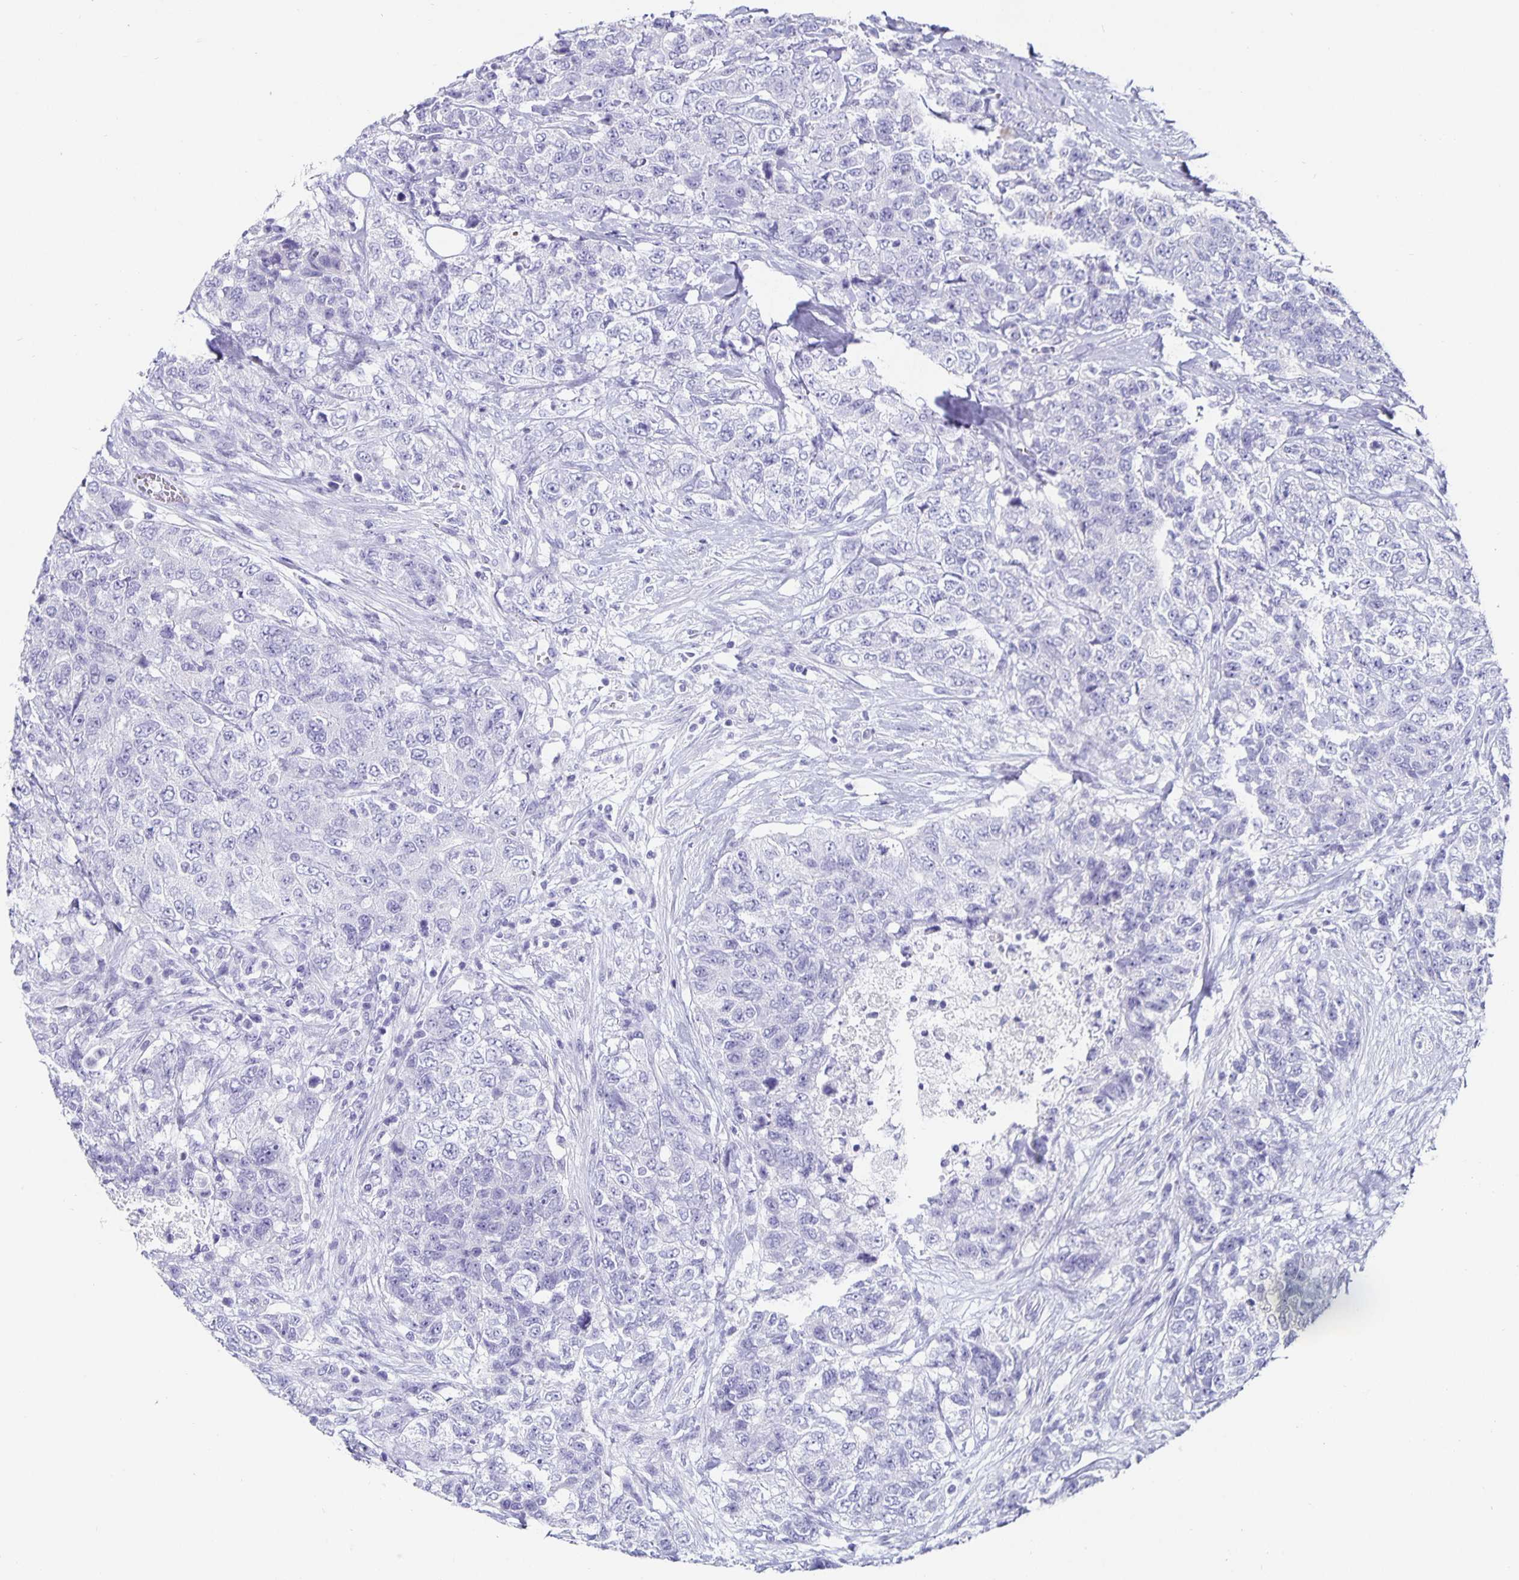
{"staining": {"intensity": "negative", "quantity": "none", "location": "none"}, "tissue": "urothelial cancer", "cell_type": "Tumor cells", "image_type": "cancer", "snomed": [{"axis": "morphology", "description": "Urothelial carcinoma, High grade"}, {"axis": "topography", "description": "Urinary bladder"}], "caption": "This is a histopathology image of immunohistochemistry staining of urothelial cancer, which shows no staining in tumor cells.", "gene": "CHGA", "patient": {"sex": "female", "age": 78}}